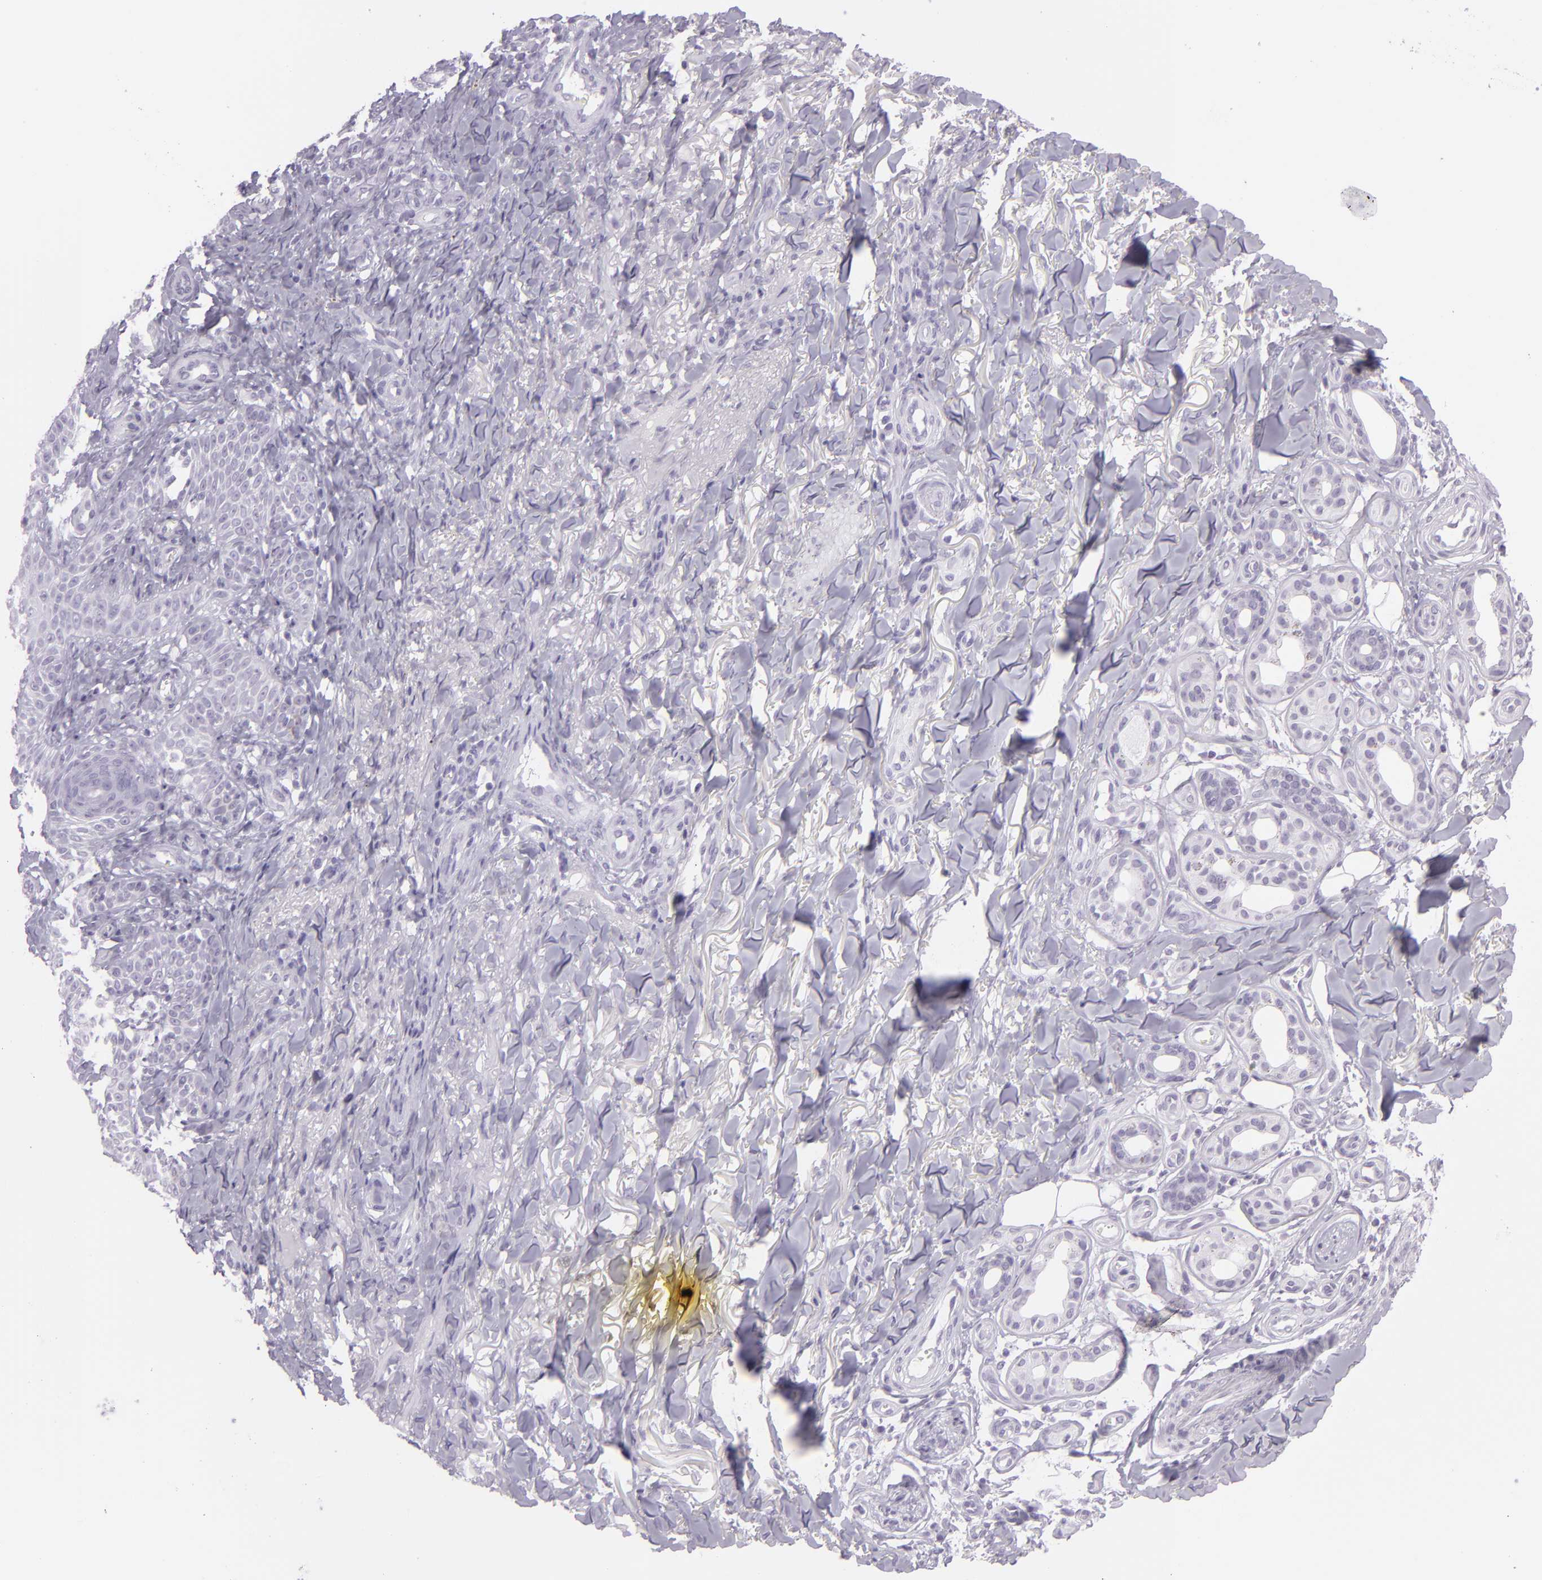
{"staining": {"intensity": "negative", "quantity": "none", "location": "none"}, "tissue": "skin cancer", "cell_type": "Tumor cells", "image_type": "cancer", "snomed": [{"axis": "morphology", "description": "Basal cell carcinoma"}, {"axis": "topography", "description": "Skin"}], "caption": "DAB (3,3'-diaminobenzidine) immunohistochemical staining of human skin cancer displays no significant staining in tumor cells. (DAB immunohistochemistry, high magnification).", "gene": "MUC6", "patient": {"sex": "male", "age": 81}}